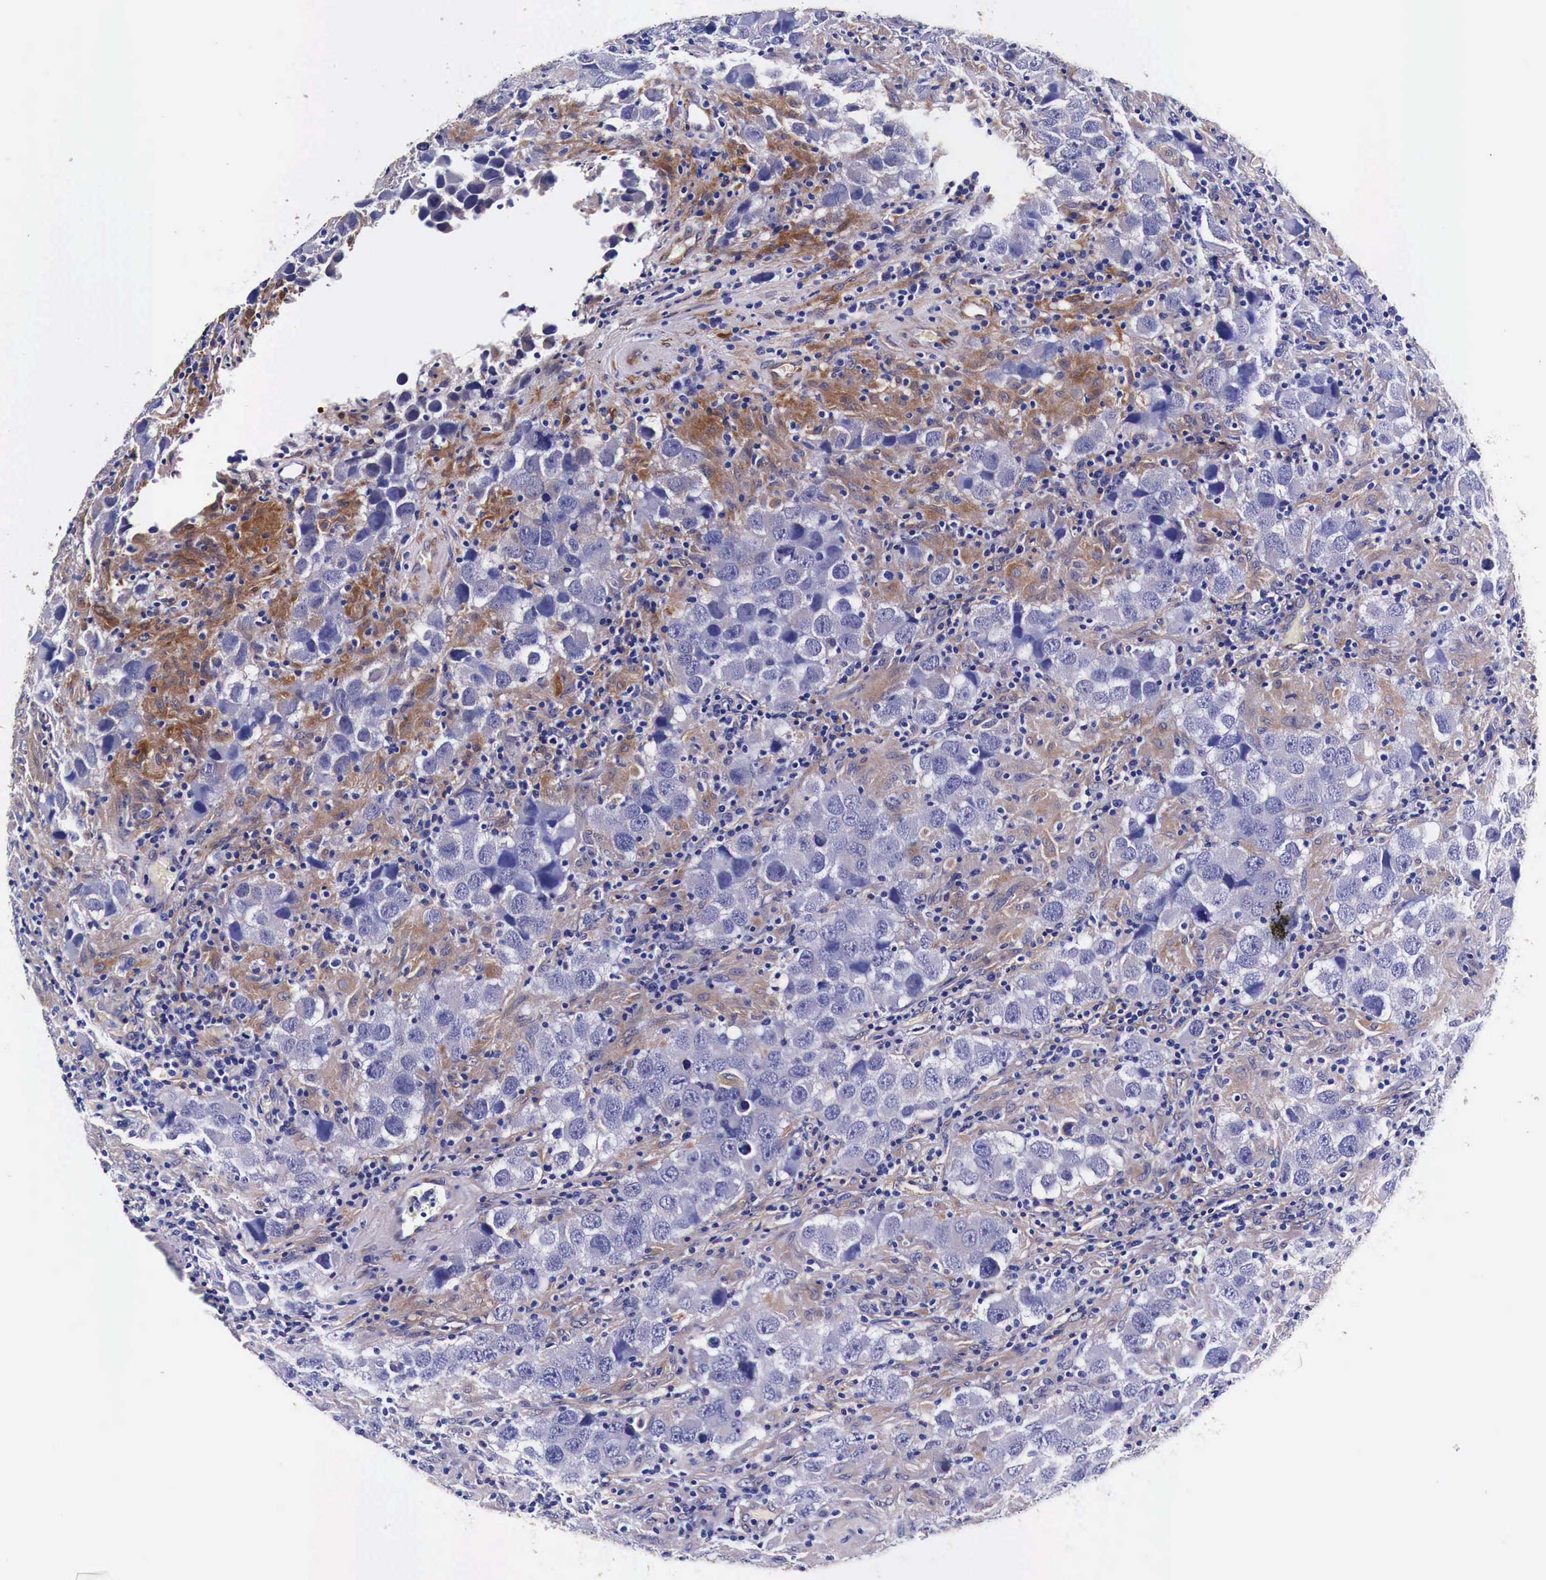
{"staining": {"intensity": "negative", "quantity": "none", "location": "none"}, "tissue": "testis cancer", "cell_type": "Tumor cells", "image_type": "cancer", "snomed": [{"axis": "morphology", "description": "Carcinoma, Embryonal, NOS"}, {"axis": "topography", "description": "Testis"}], "caption": "Tumor cells are negative for brown protein staining in testis cancer. (Immunohistochemistry (ihc), brightfield microscopy, high magnification).", "gene": "HSPB1", "patient": {"sex": "male", "age": 21}}